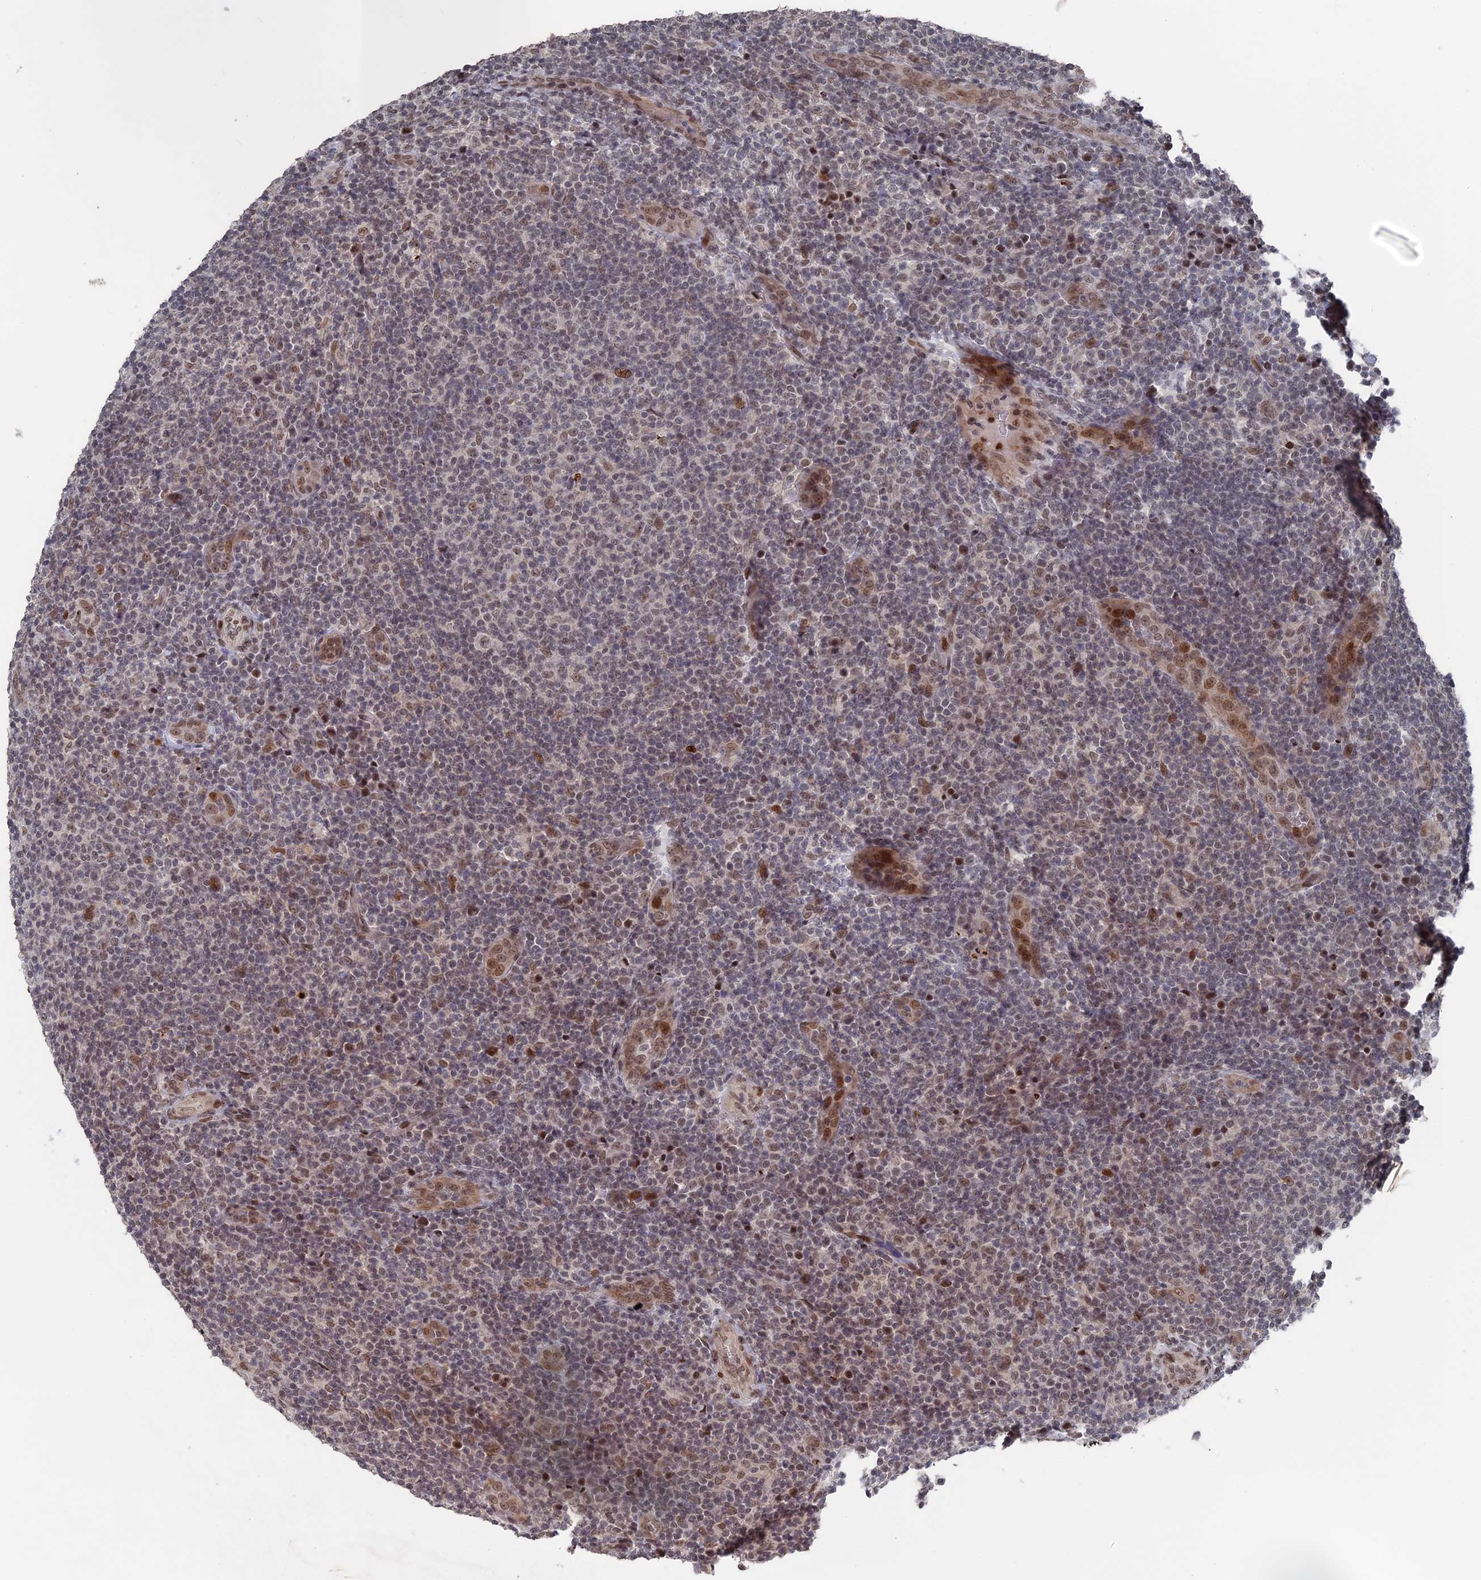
{"staining": {"intensity": "moderate", "quantity": "<25%", "location": "nuclear"}, "tissue": "lymphoma", "cell_type": "Tumor cells", "image_type": "cancer", "snomed": [{"axis": "morphology", "description": "Malignant lymphoma, non-Hodgkin's type, Low grade"}, {"axis": "topography", "description": "Lymph node"}], "caption": "The photomicrograph reveals a brown stain indicating the presence of a protein in the nuclear of tumor cells in low-grade malignant lymphoma, non-Hodgkin's type.", "gene": "NR2C2AP", "patient": {"sex": "male", "age": 66}}